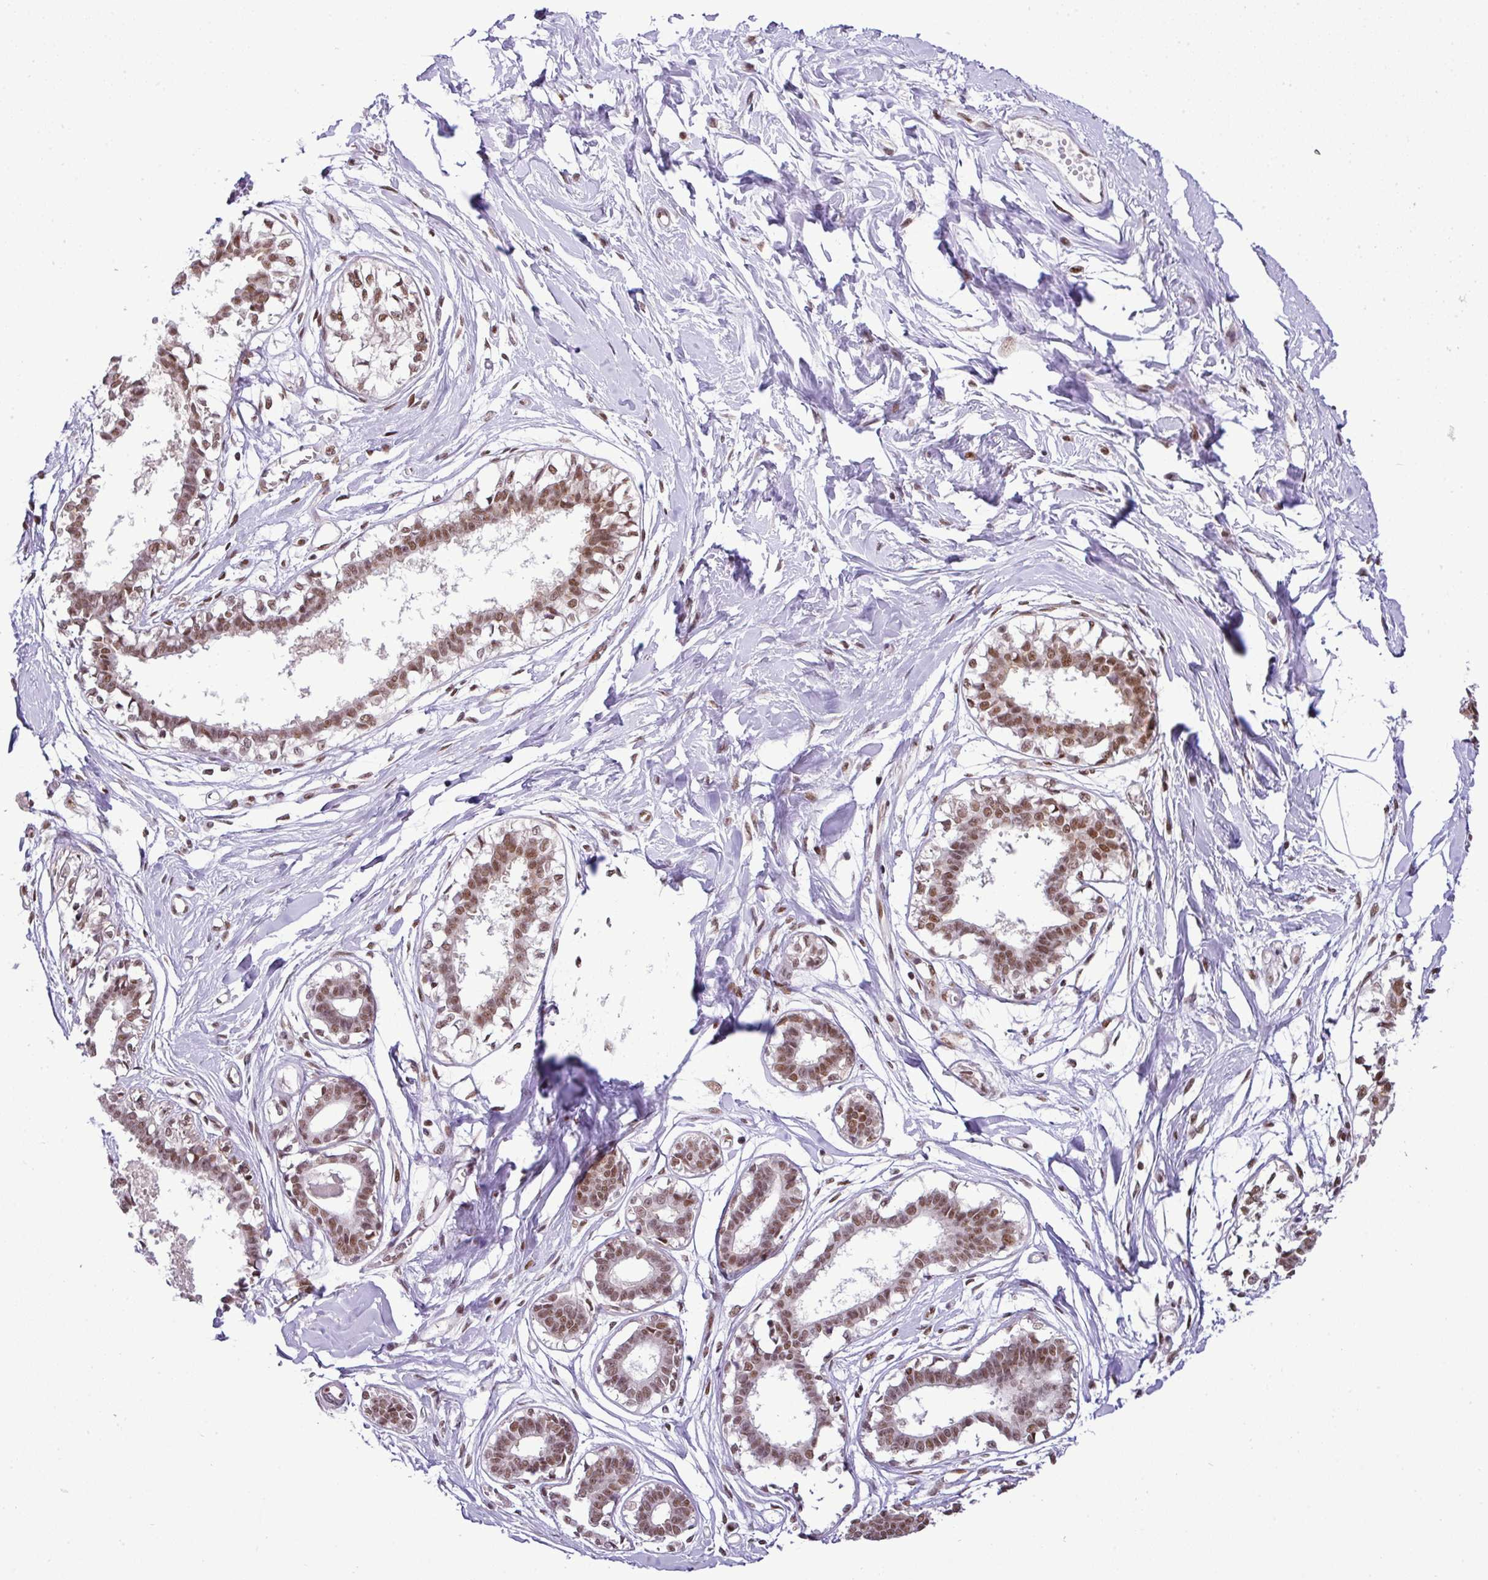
{"staining": {"intensity": "negative", "quantity": "none", "location": "none"}, "tissue": "breast", "cell_type": "Adipocytes", "image_type": "normal", "snomed": [{"axis": "morphology", "description": "Normal tissue, NOS"}, {"axis": "topography", "description": "Breast"}], "caption": "Immunohistochemistry (IHC) histopathology image of normal human breast stained for a protein (brown), which demonstrates no staining in adipocytes.", "gene": "PGAP4", "patient": {"sex": "female", "age": 45}}